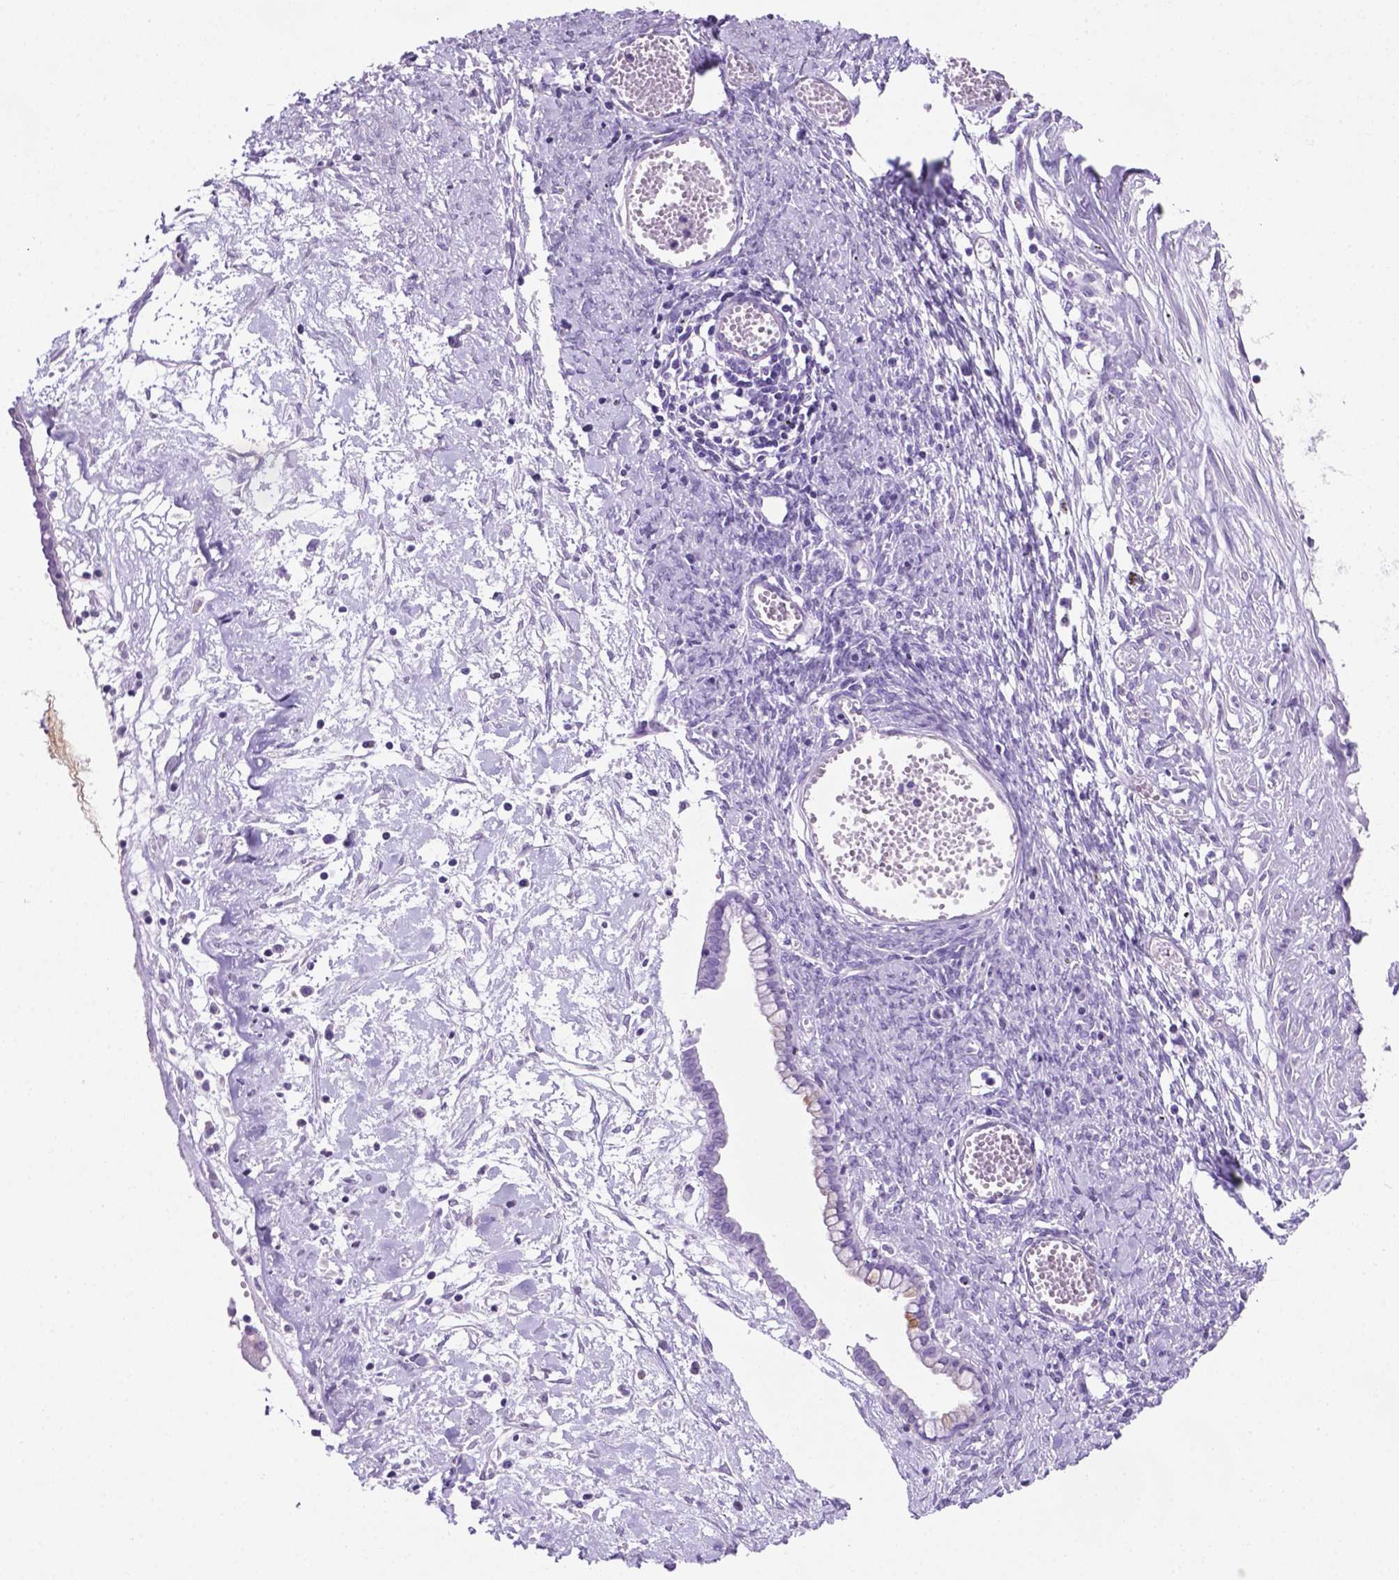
{"staining": {"intensity": "negative", "quantity": "none", "location": "none"}, "tissue": "ovarian cancer", "cell_type": "Tumor cells", "image_type": "cancer", "snomed": [{"axis": "morphology", "description": "Cystadenocarcinoma, mucinous, NOS"}, {"axis": "topography", "description": "Ovary"}], "caption": "High magnification brightfield microscopy of ovarian cancer (mucinous cystadenocarcinoma) stained with DAB (3,3'-diaminobenzidine) (brown) and counterstained with hematoxylin (blue): tumor cells show no significant positivity. (Immunohistochemistry (ihc), brightfield microscopy, high magnification).", "gene": "C17orf107", "patient": {"sex": "female", "age": 67}}